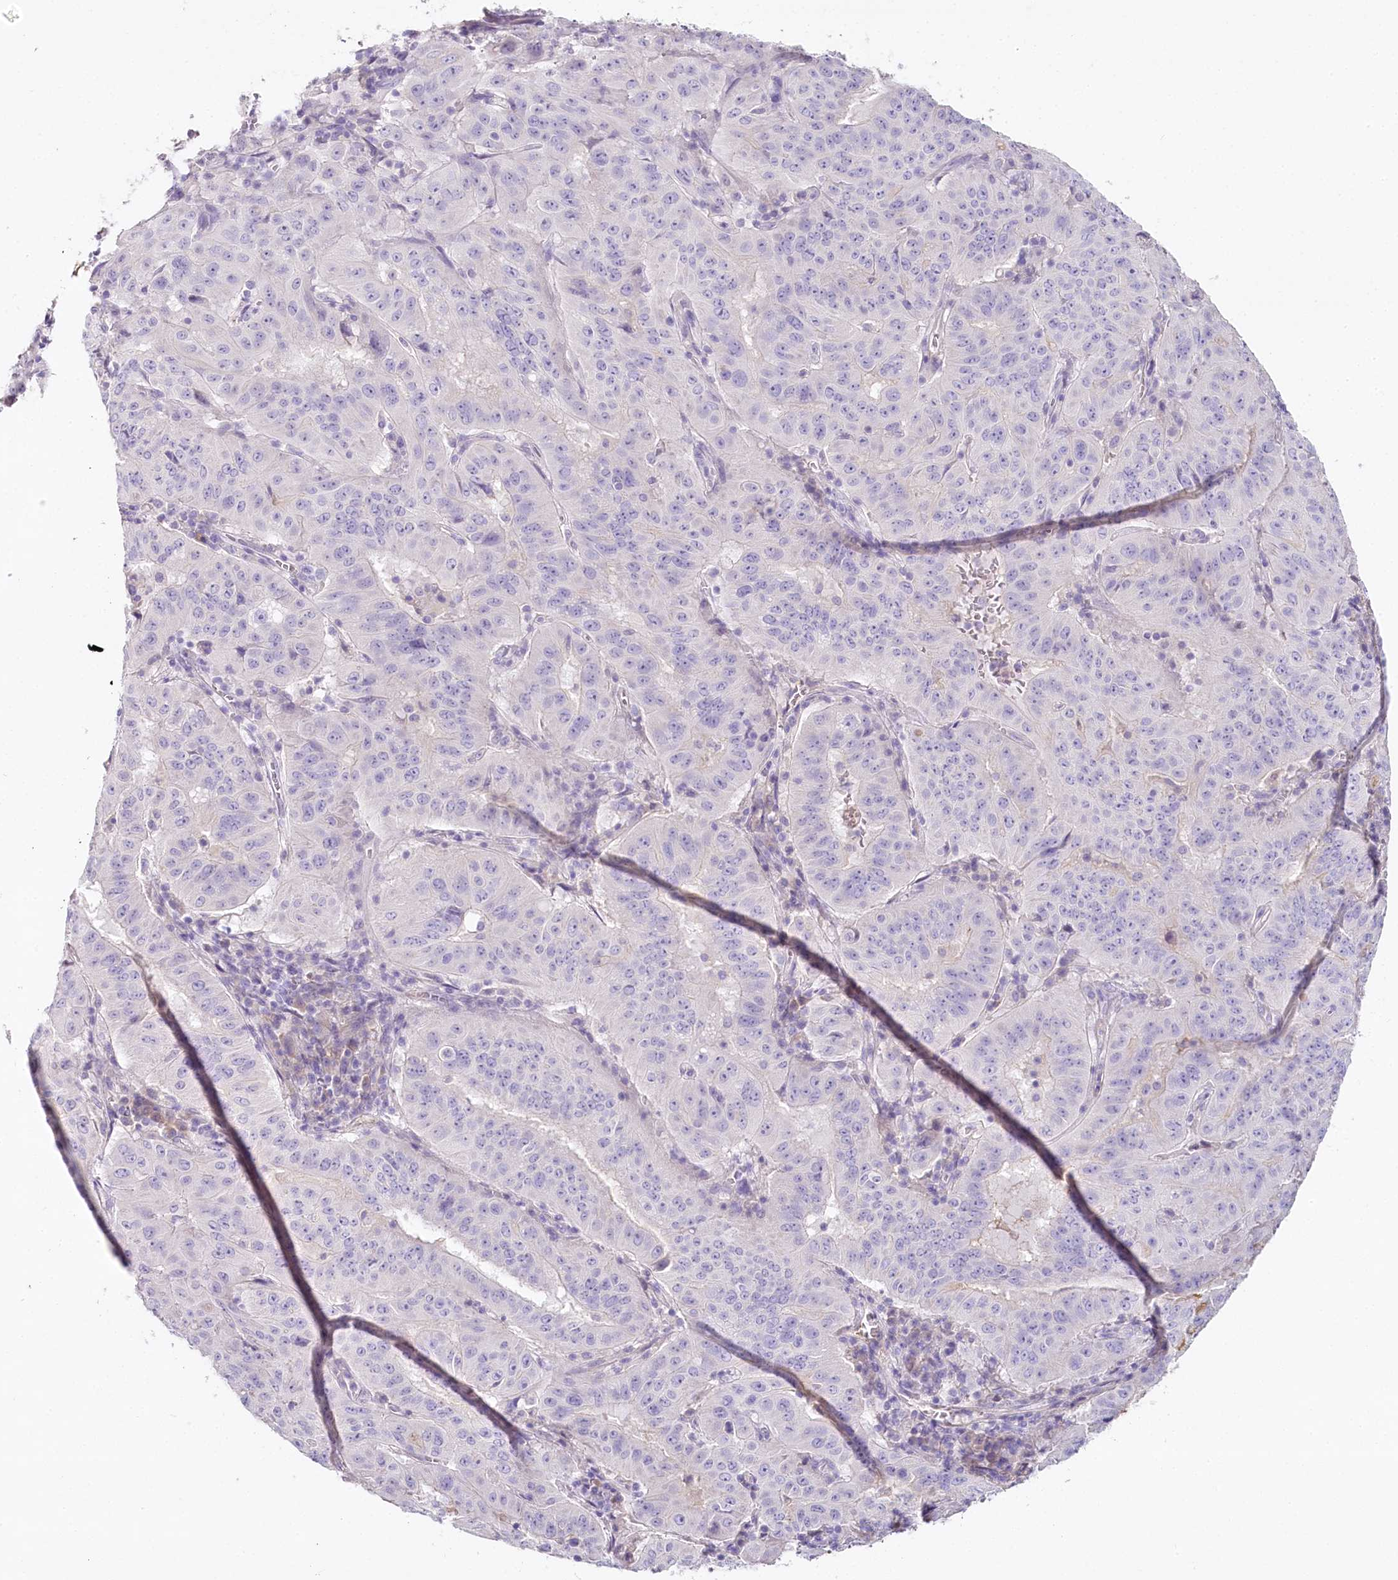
{"staining": {"intensity": "negative", "quantity": "none", "location": "none"}, "tissue": "pancreatic cancer", "cell_type": "Tumor cells", "image_type": "cancer", "snomed": [{"axis": "morphology", "description": "Adenocarcinoma, NOS"}, {"axis": "topography", "description": "Pancreas"}], "caption": "IHC of human pancreatic cancer (adenocarcinoma) demonstrates no positivity in tumor cells.", "gene": "HPD", "patient": {"sex": "male", "age": 63}}